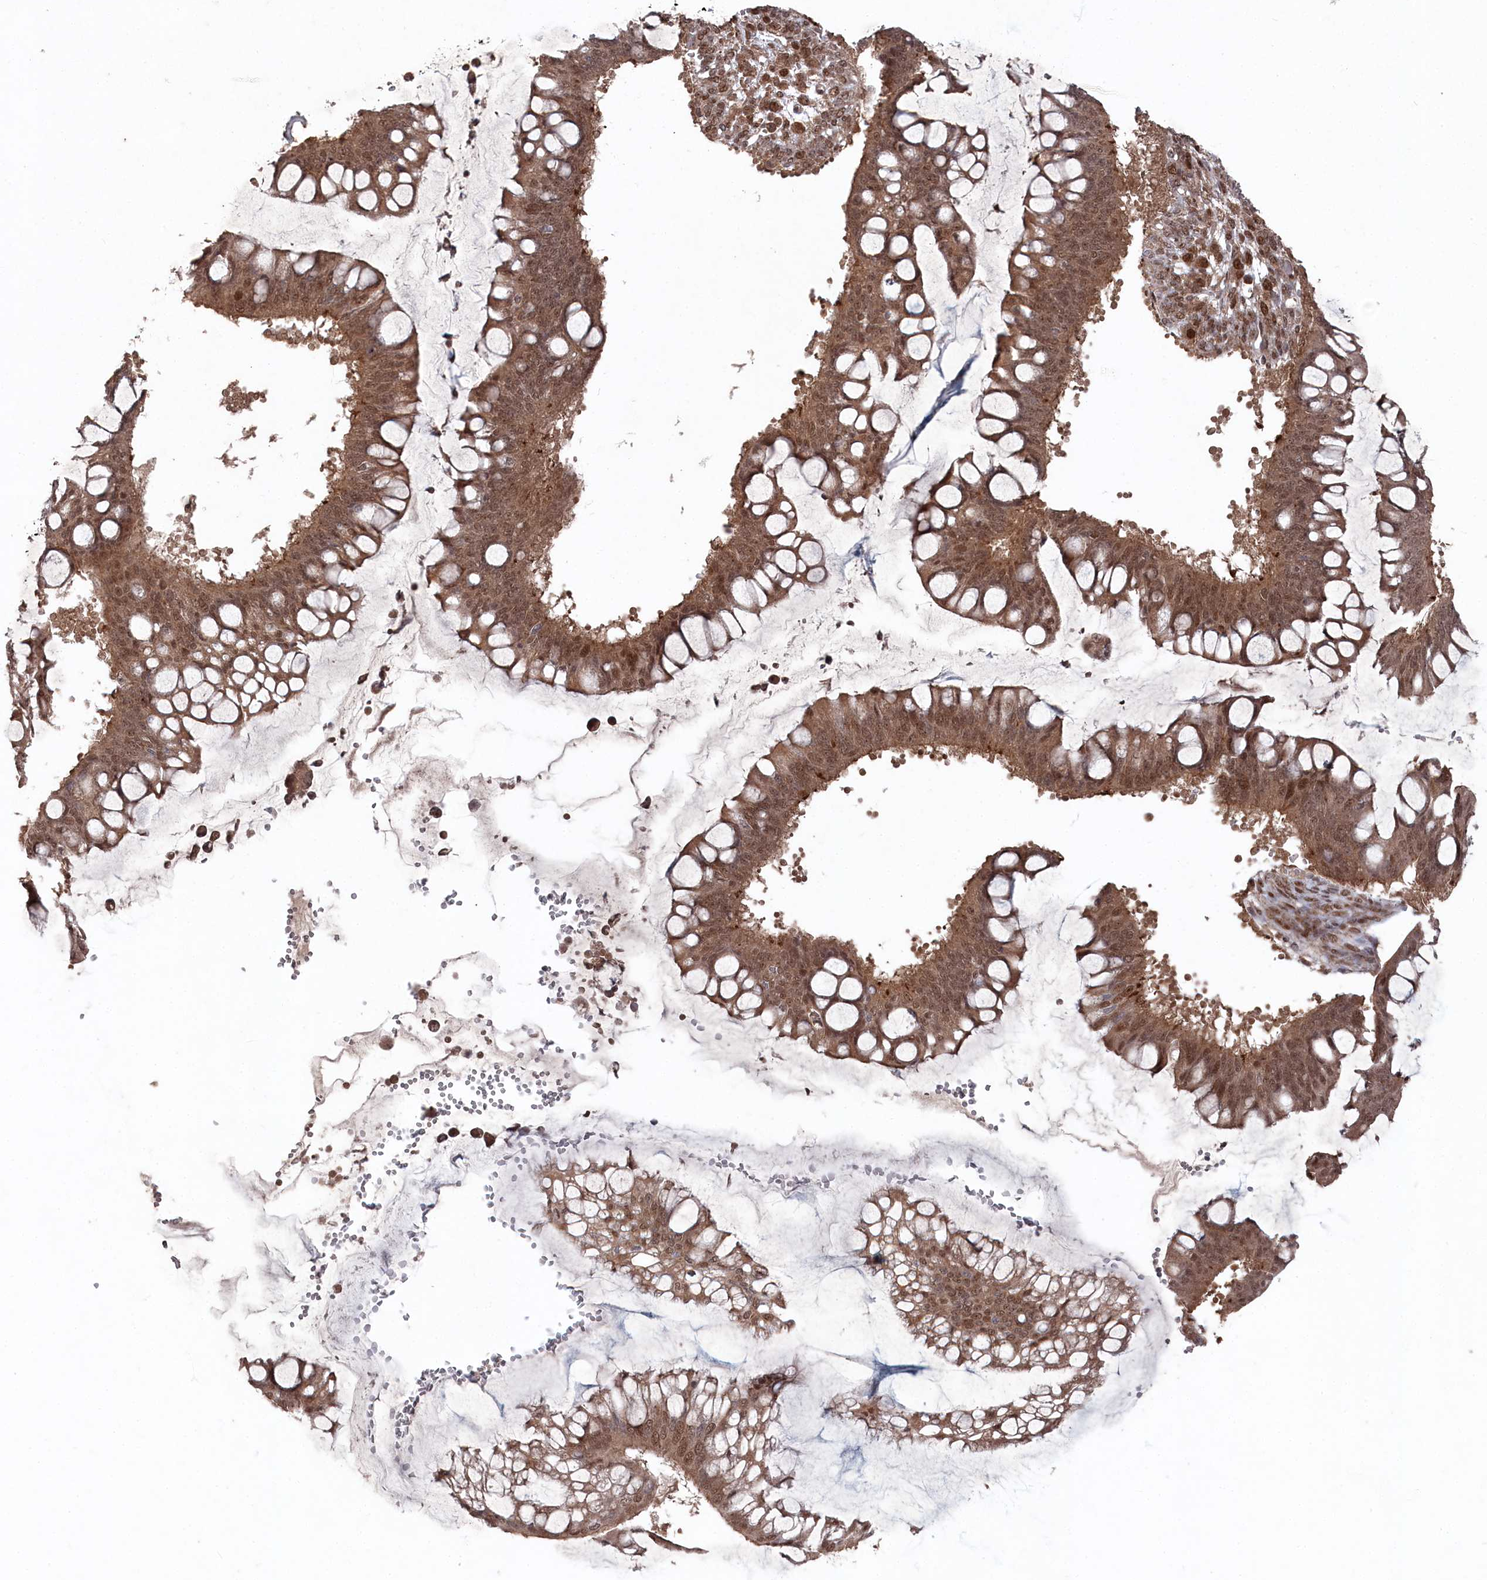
{"staining": {"intensity": "moderate", "quantity": ">75%", "location": "cytoplasmic/membranous,nuclear"}, "tissue": "ovarian cancer", "cell_type": "Tumor cells", "image_type": "cancer", "snomed": [{"axis": "morphology", "description": "Cystadenocarcinoma, mucinous, NOS"}, {"axis": "topography", "description": "Ovary"}], "caption": "IHC image of neoplastic tissue: human ovarian mucinous cystadenocarcinoma stained using IHC shows medium levels of moderate protein expression localized specifically in the cytoplasmic/membranous and nuclear of tumor cells, appearing as a cytoplasmic/membranous and nuclear brown color.", "gene": "BORCS7", "patient": {"sex": "female", "age": 73}}